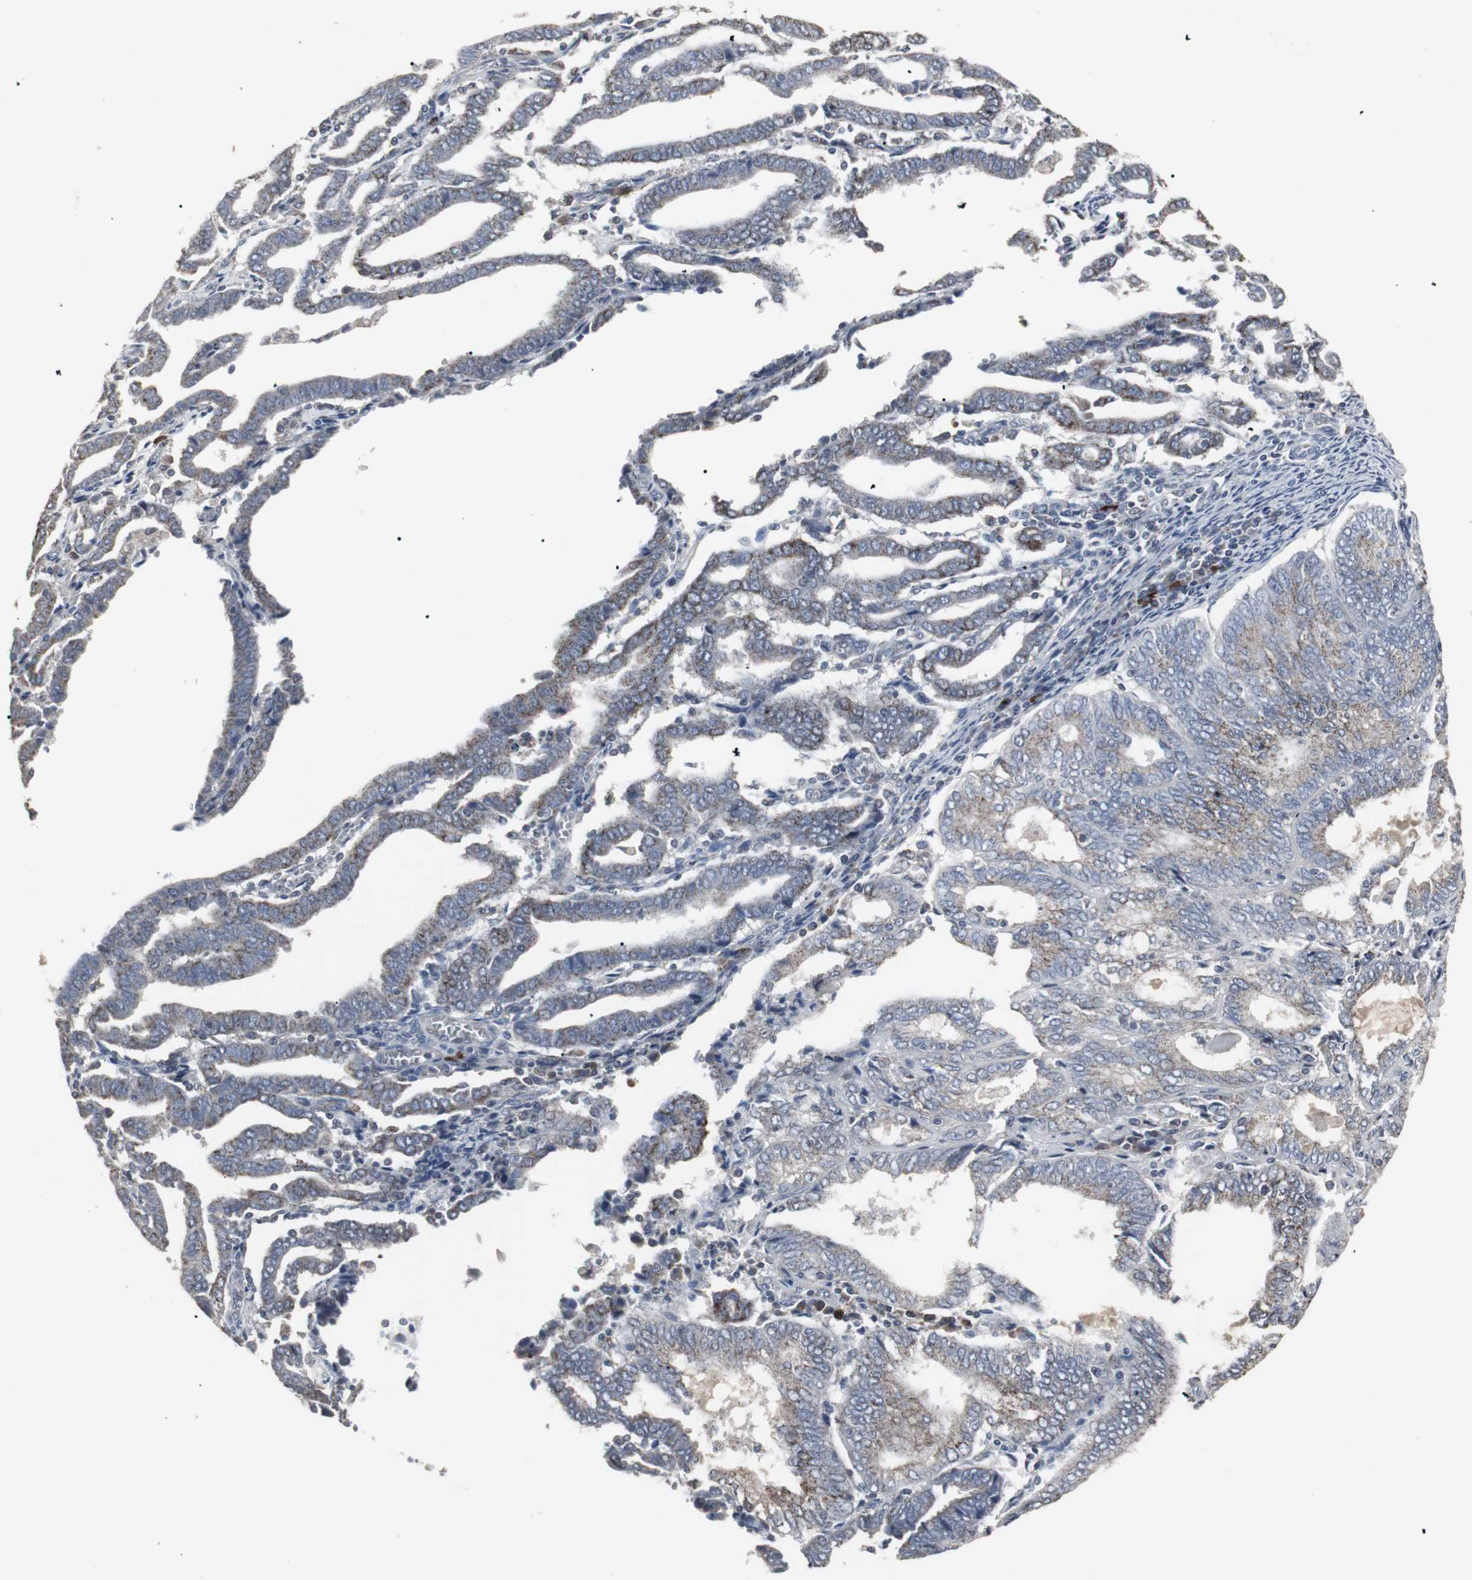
{"staining": {"intensity": "weak", "quantity": ">75%", "location": "cytoplasmic/membranous"}, "tissue": "endometrial cancer", "cell_type": "Tumor cells", "image_type": "cancer", "snomed": [{"axis": "morphology", "description": "Adenocarcinoma, NOS"}, {"axis": "topography", "description": "Uterus"}], "caption": "High-magnification brightfield microscopy of endometrial cancer stained with DAB (3,3'-diaminobenzidine) (brown) and counterstained with hematoxylin (blue). tumor cells exhibit weak cytoplasmic/membranous positivity is identified in about>75% of cells.", "gene": "ACAA1", "patient": {"sex": "female", "age": 83}}